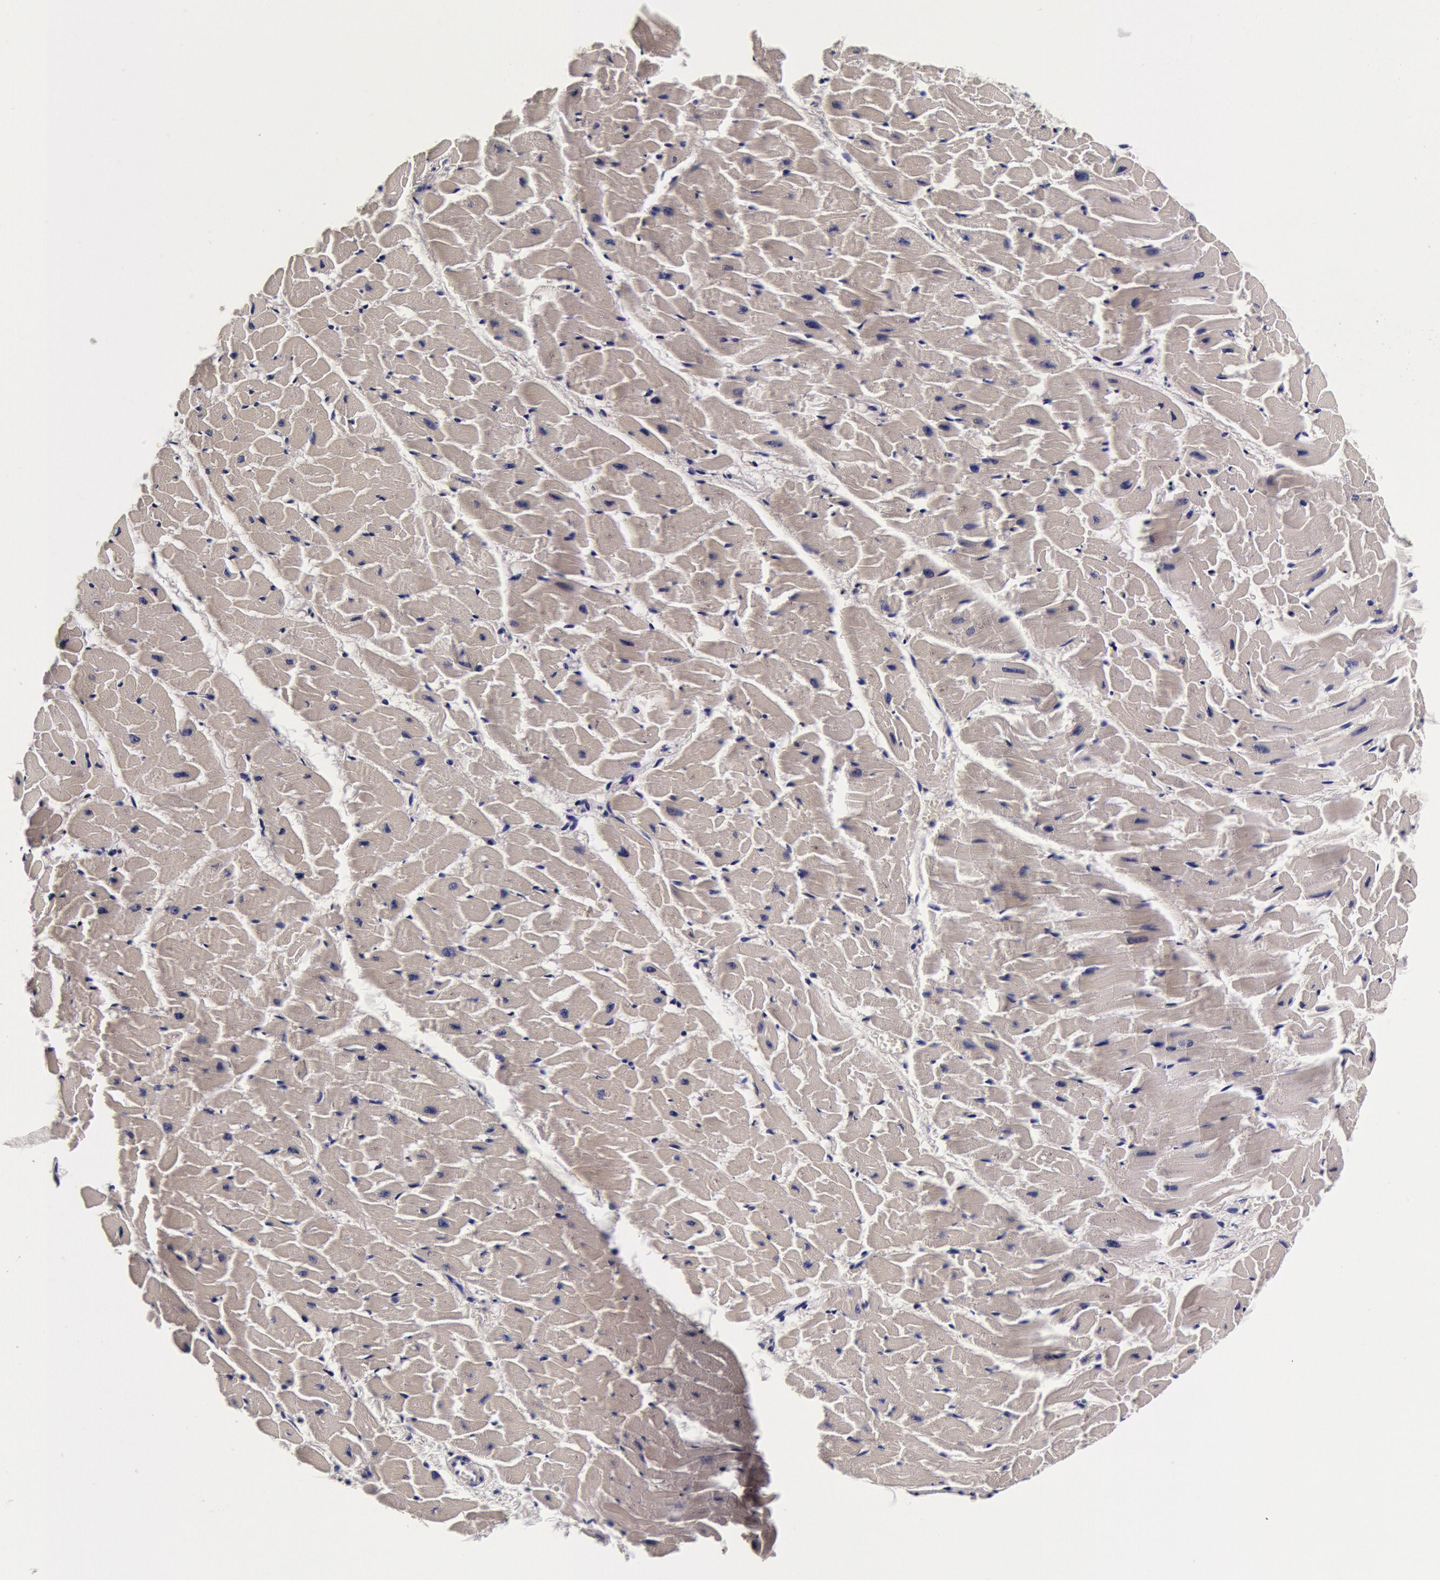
{"staining": {"intensity": "negative", "quantity": "none", "location": "none"}, "tissue": "heart muscle", "cell_type": "Cardiomyocytes", "image_type": "normal", "snomed": [{"axis": "morphology", "description": "Normal tissue, NOS"}, {"axis": "topography", "description": "Heart"}], "caption": "Protein analysis of benign heart muscle shows no significant positivity in cardiomyocytes.", "gene": "CCDC22", "patient": {"sex": "female", "age": 19}}